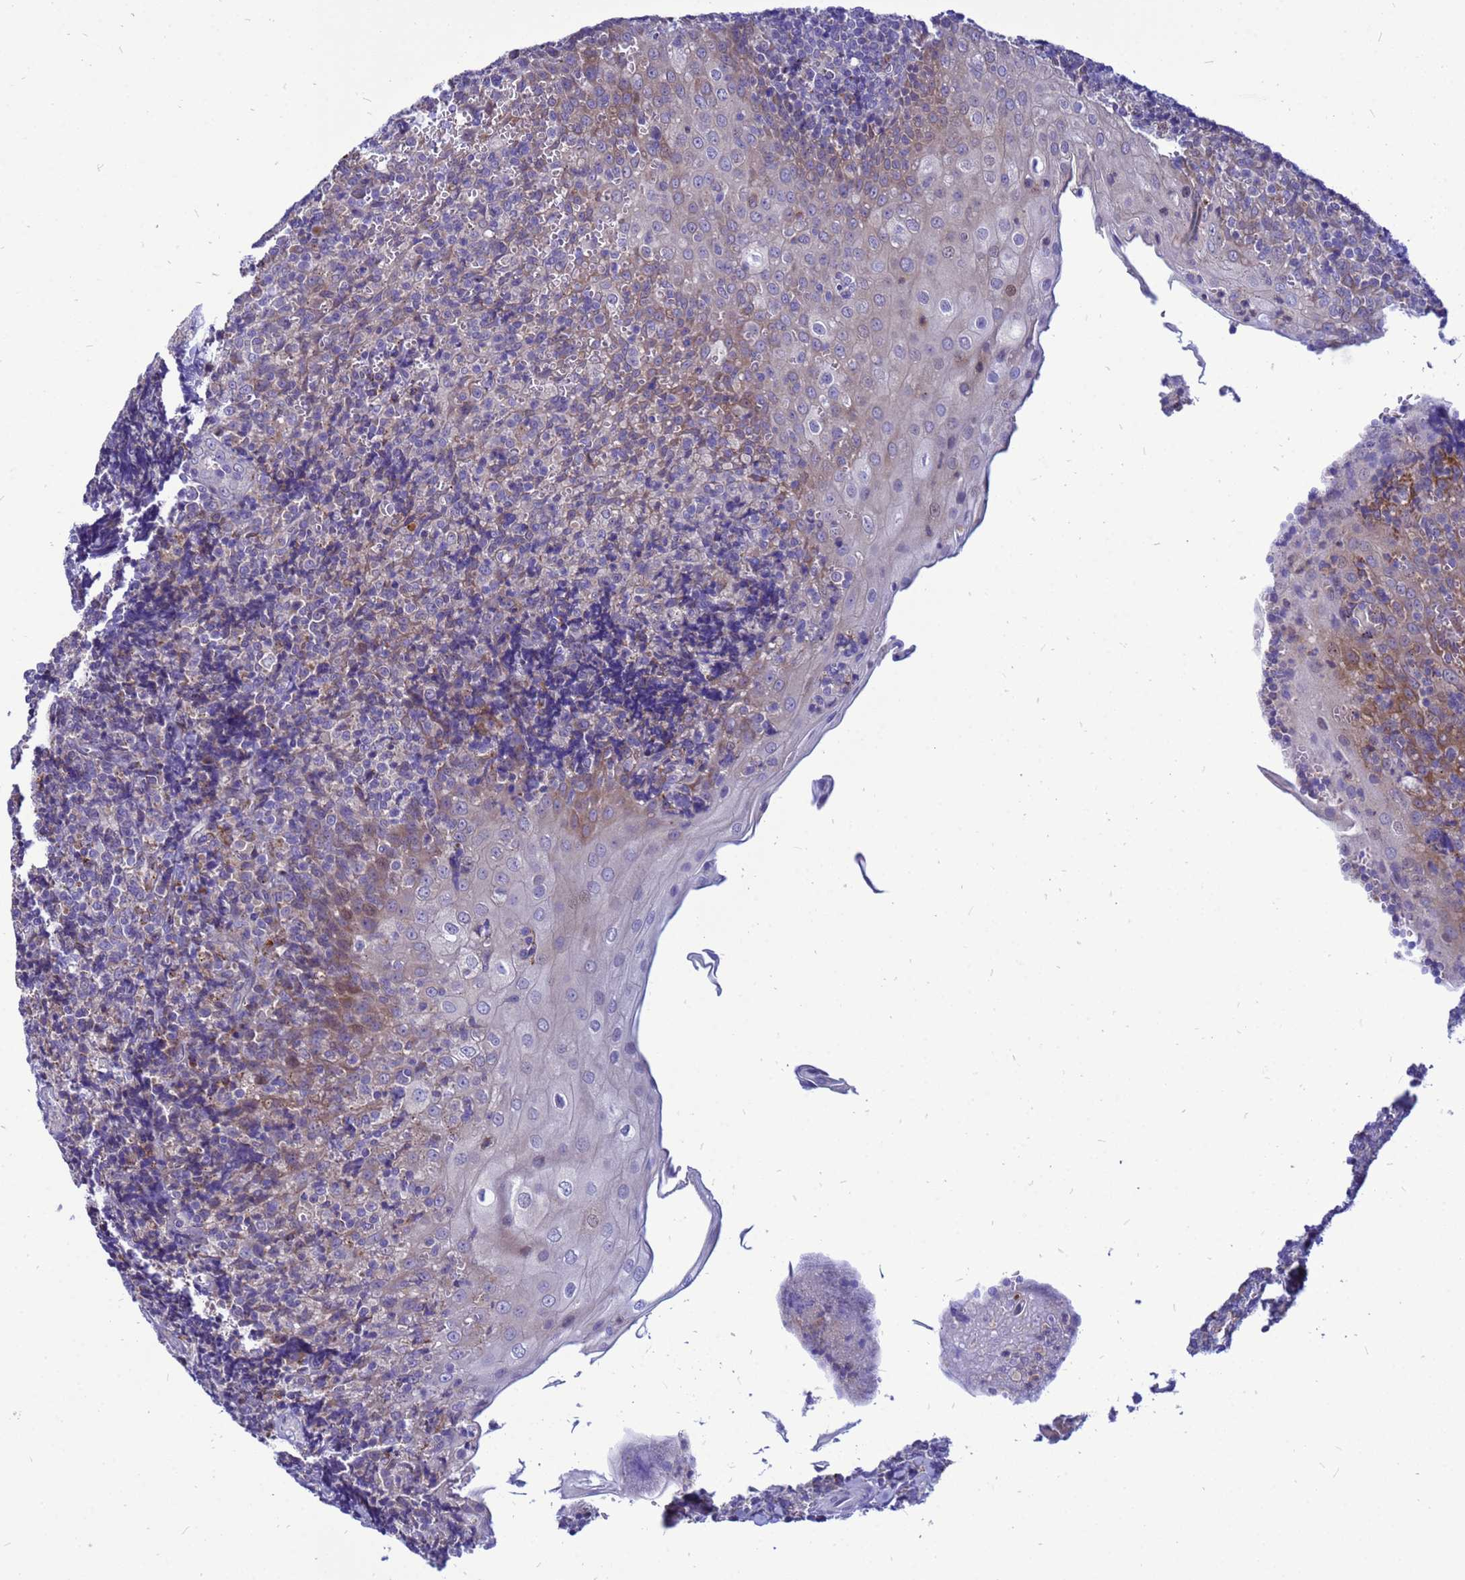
{"staining": {"intensity": "negative", "quantity": "none", "location": "none"}, "tissue": "tonsil", "cell_type": "Germinal center cells", "image_type": "normal", "snomed": [{"axis": "morphology", "description": "Normal tissue, NOS"}, {"axis": "topography", "description": "Tonsil"}], "caption": "Image shows no significant protein staining in germinal center cells of unremarkable tonsil. (DAB immunohistochemistry (IHC) with hematoxylin counter stain).", "gene": "FHIP1A", "patient": {"sex": "male", "age": 27}}